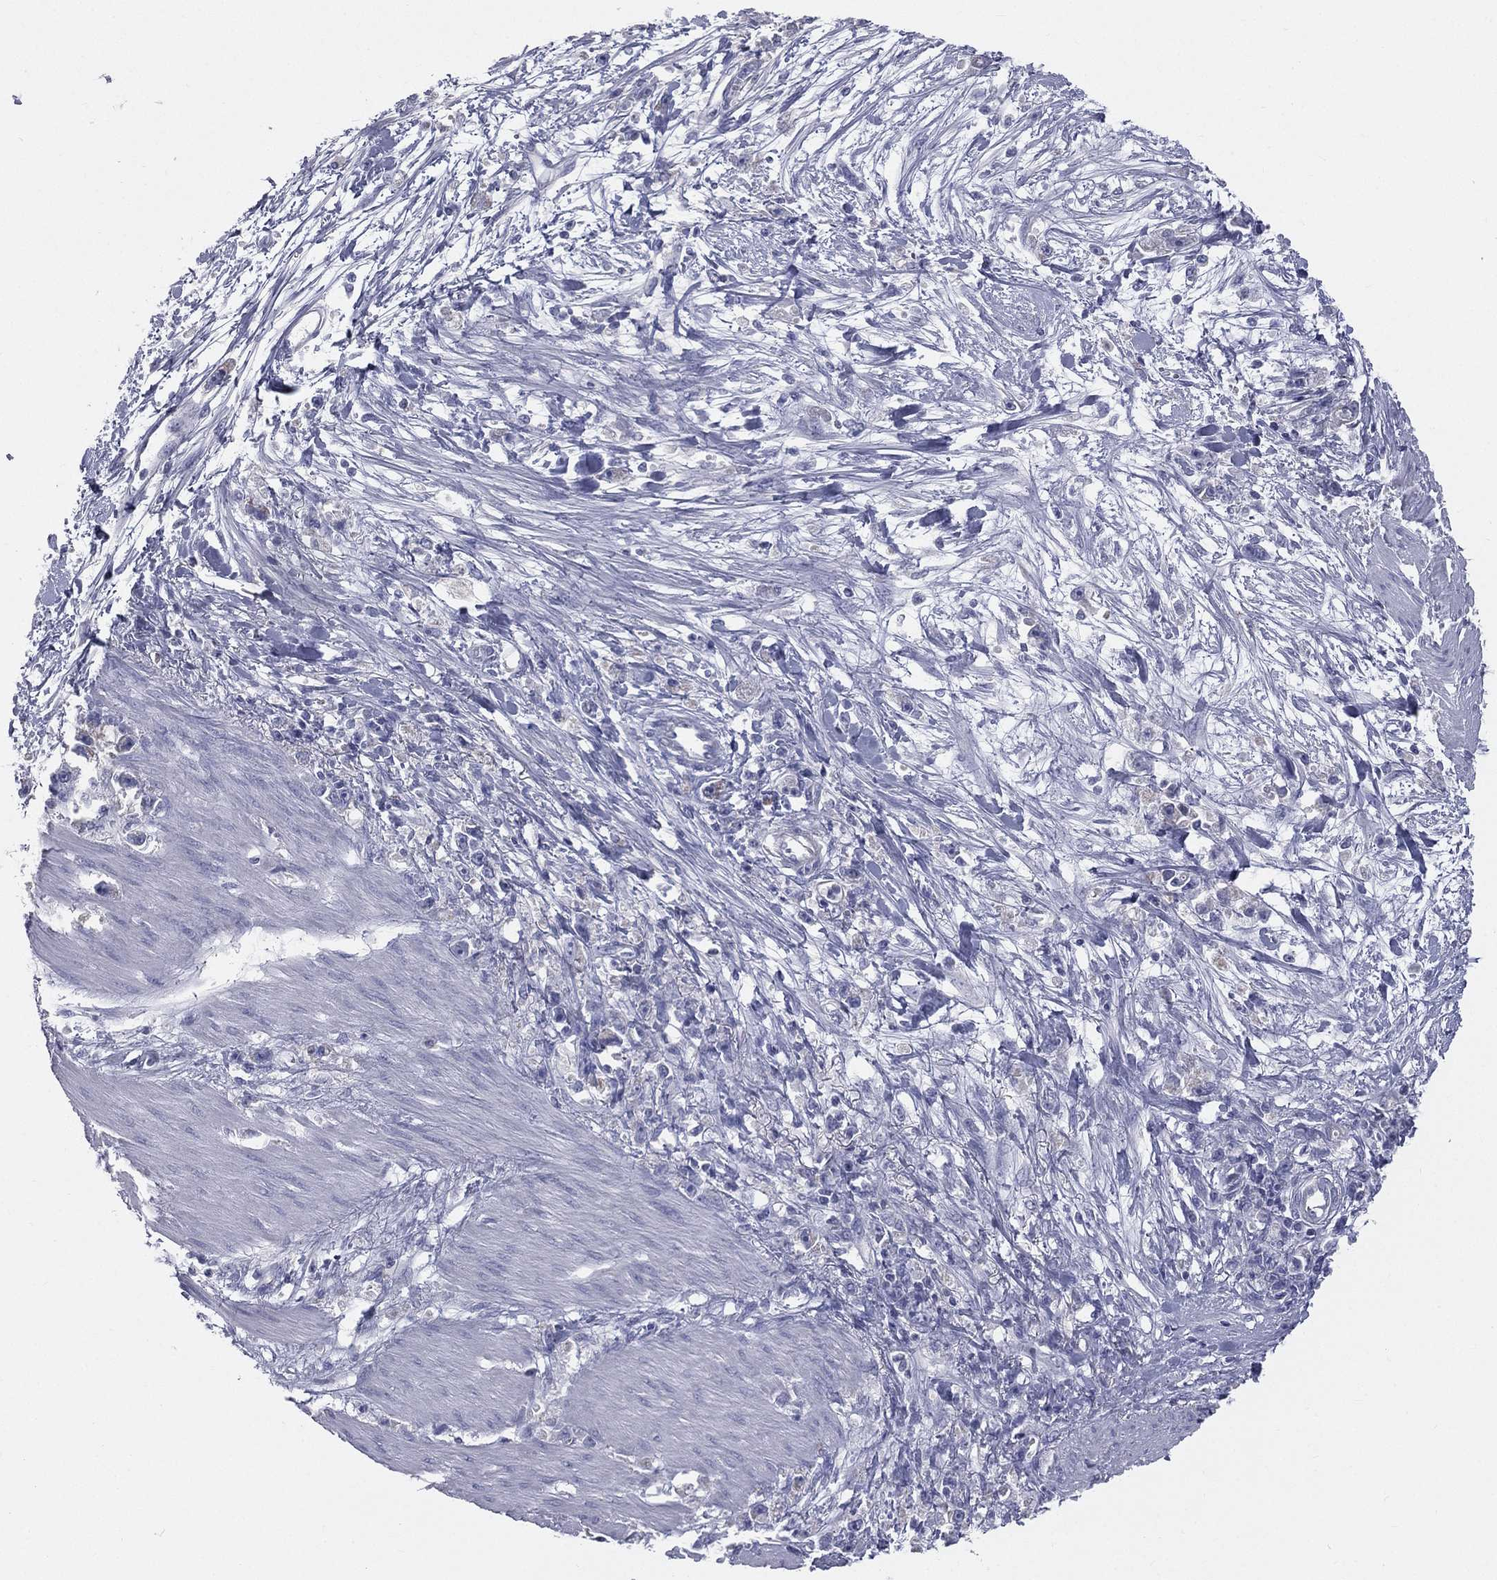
{"staining": {"intensity": "negative", "quantity": "none", "location": "none"}, "tissue": "stomach cancer", "cell_type": "Tumor cells", "image_type": "cancer", "snomed": [{"axis": "morphology", "description": "Adenocarcinoma, NOS"}, {"axis": "topography", "description": "Stomach"}], "caption": "A micrograph of stomach cancer (adenocarcinoma) stained for a protein shows no brown staining in tumor cells.", "gene": "STK31", "patient": {"sex": "female", "age": 59}}